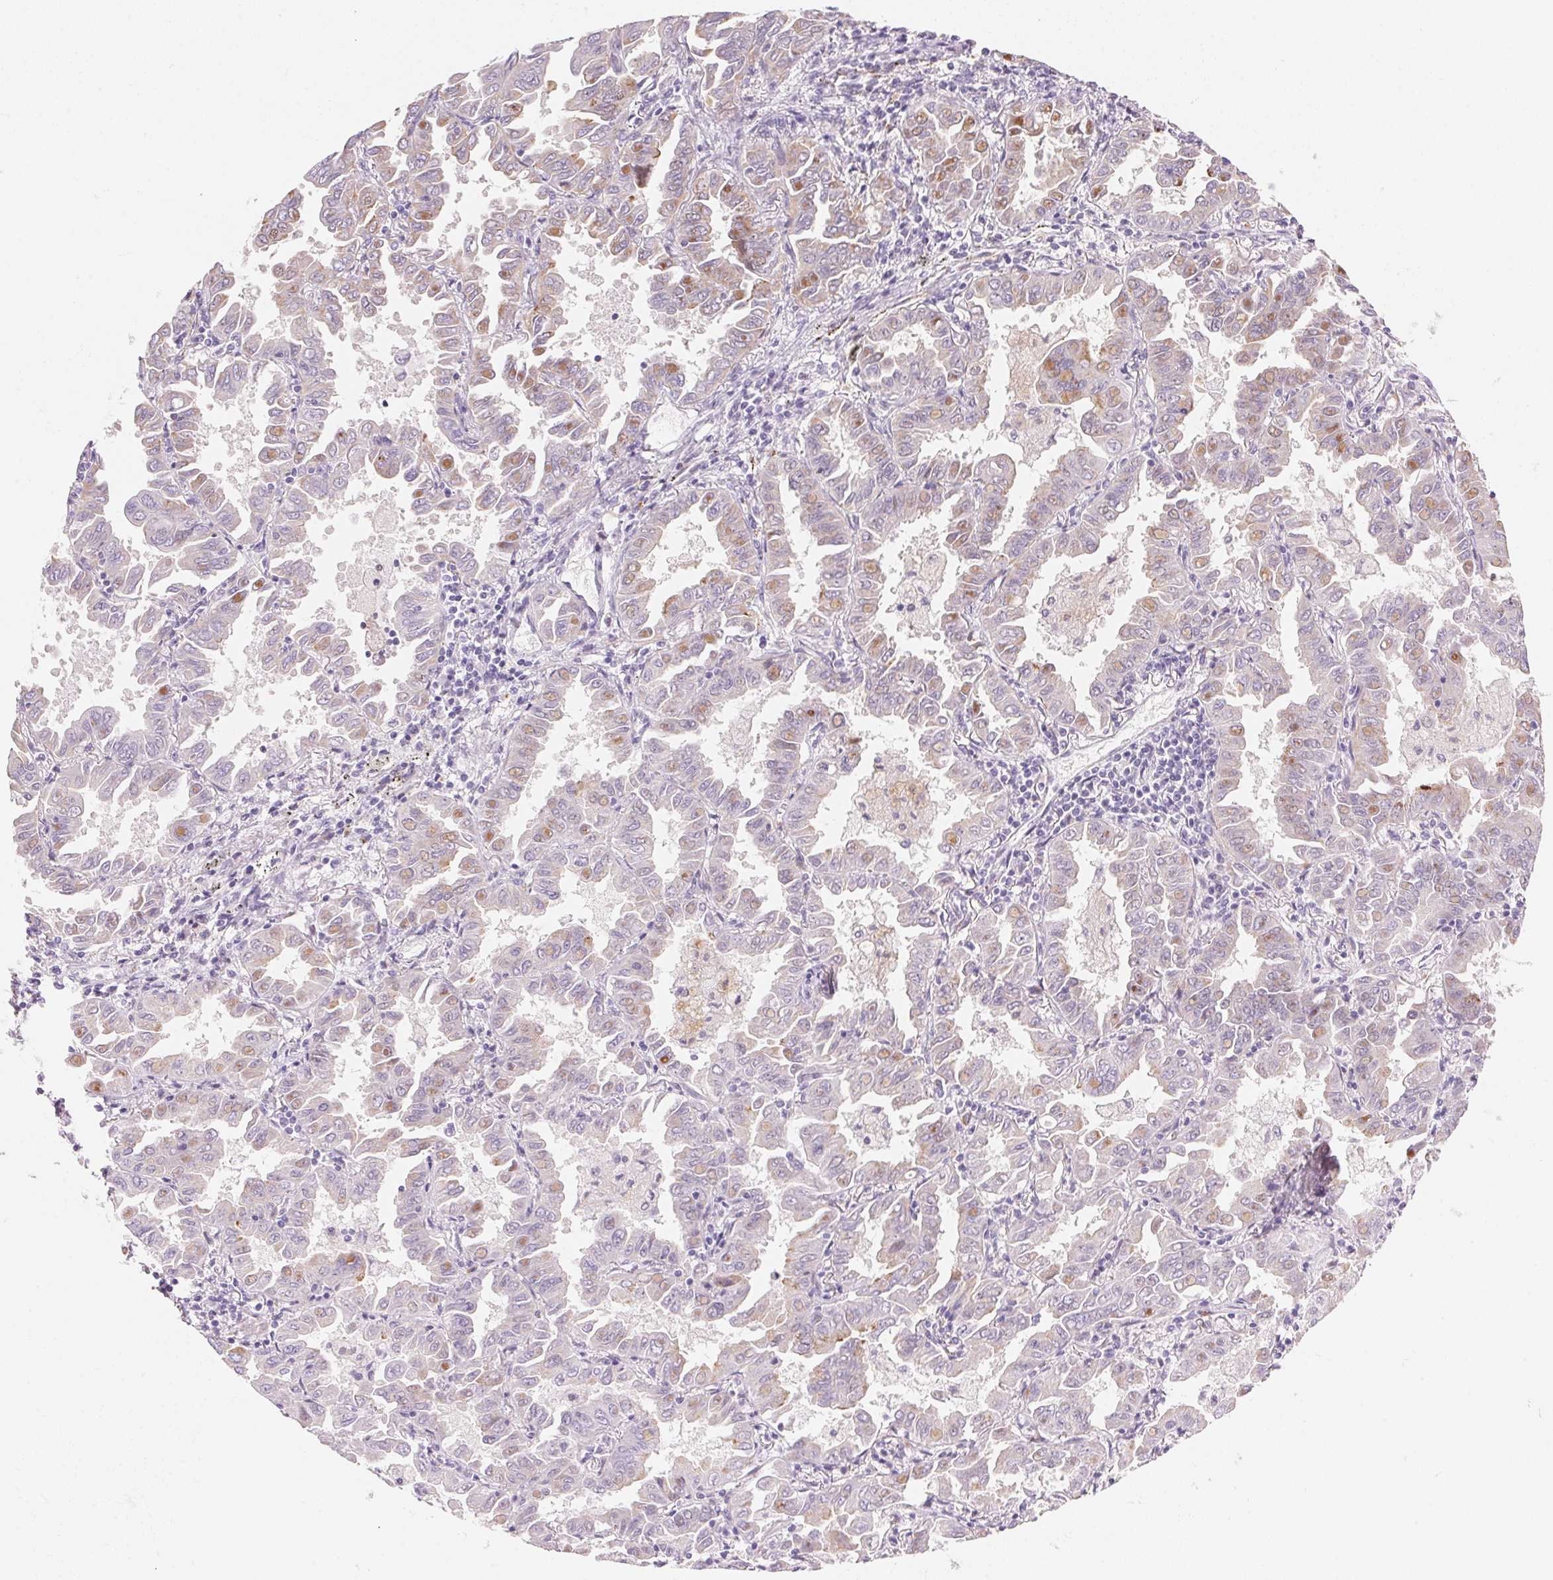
{"staining": {"intensity": "moderate", "quantity": "<25%", "location": "cytoplasmic/membranous"}, "tissue": "lung cancer", "cell_type": "Tumor cells", "image_type": "cancer", "snomed": [{"axis": "morphology", "description": "Adenocarcinoma, NOS"}, {"axis": "topography", "description": "Lung"}], "caption": "Immunohistochemistry of lung cancer reveals low levels of moderate cytoplasmic/membranous staining in about <25% of tumor cells. The staining is performed using DAB brown chromogen to label protein expression. The nuclei are counter-stained blue using hematoxylin.", "gene": "TEKT1", "patient": {"sex": "male", "age": 64}}